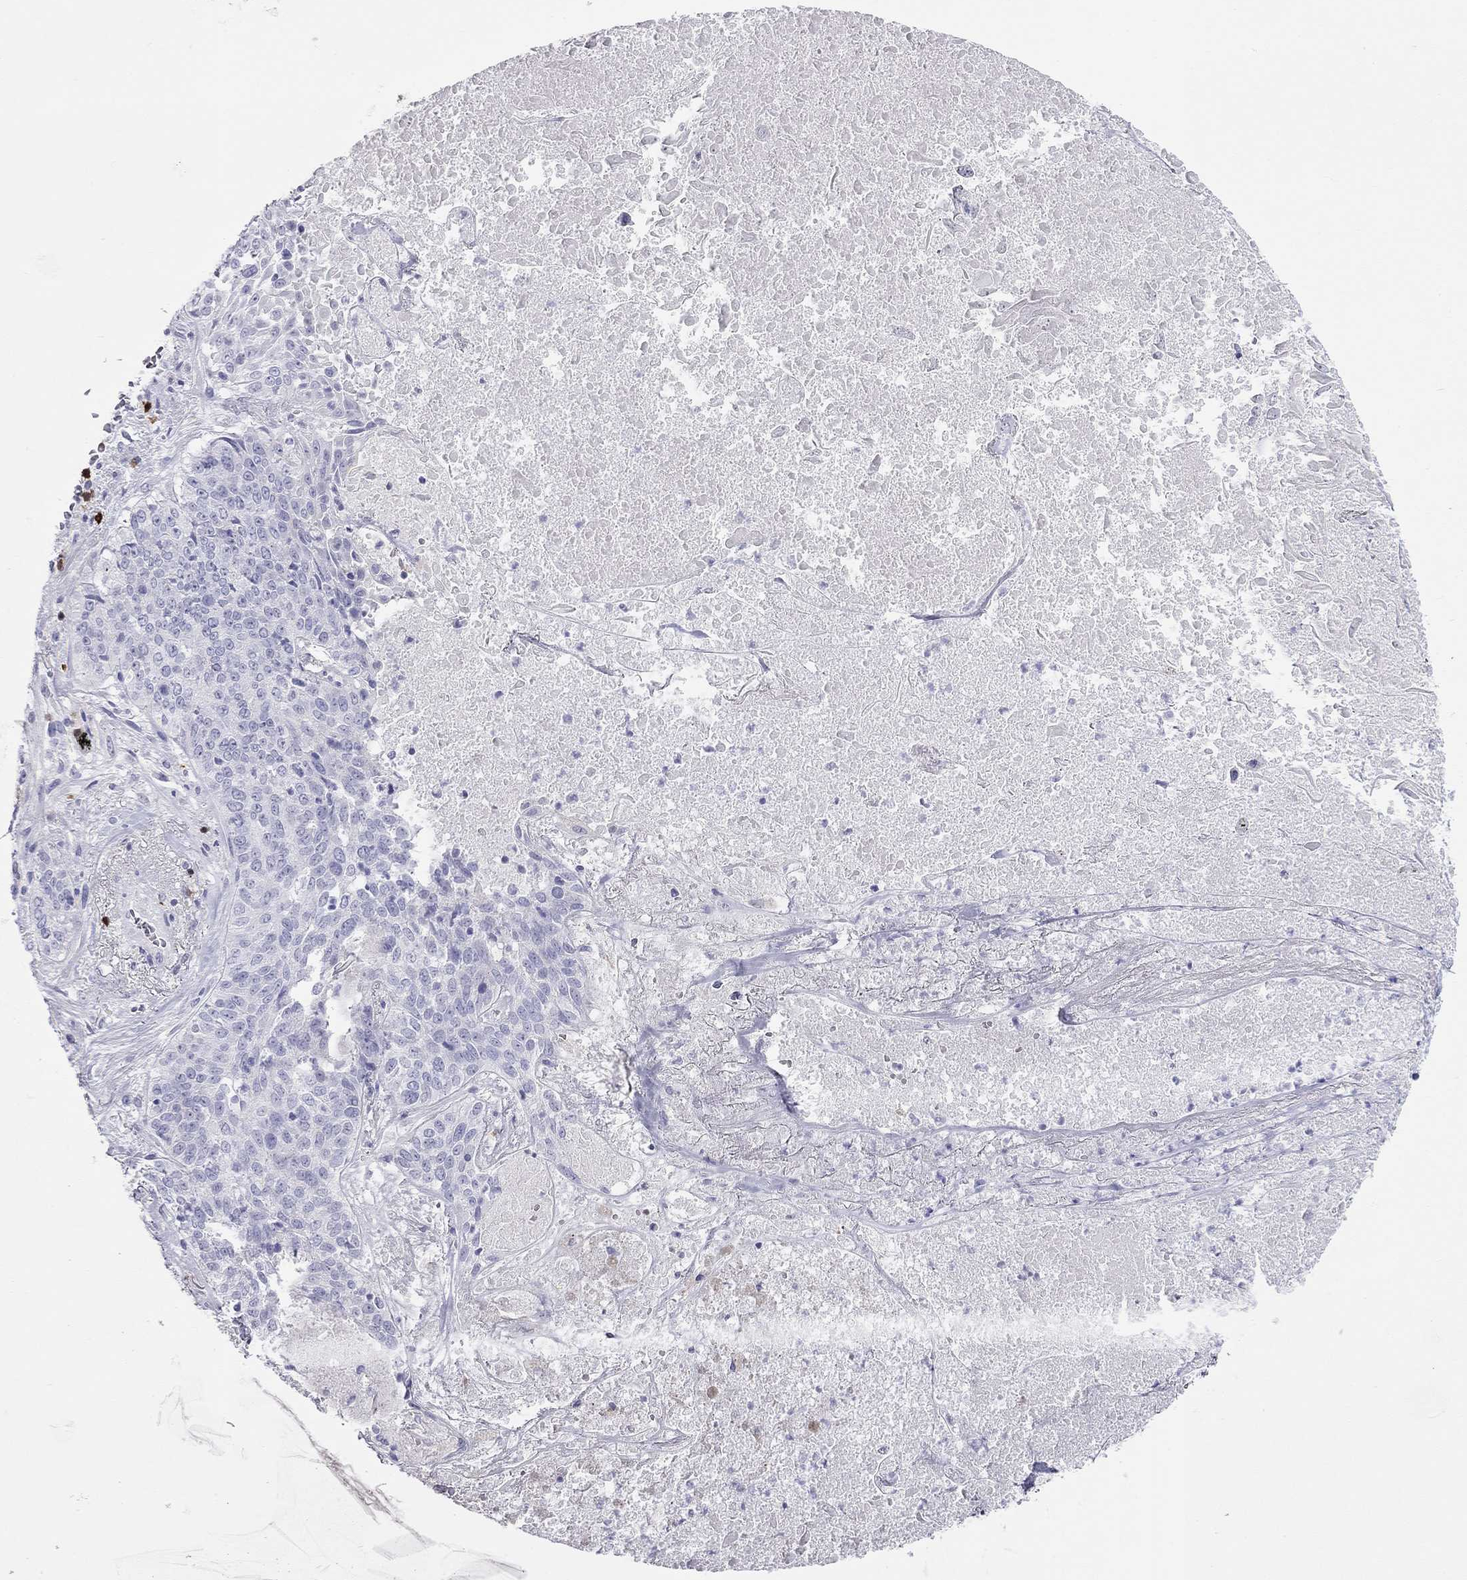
{"staining": {"intensity": "negative", "quantity": "none", "location": "none"}, "tissue": "lung cancer", "cell_type": "Tumor cells", "image_type": "cancer", "snomed": [{"axis": "morphology", "description": "Squamous cell carcinoma, NOS"}, {"axis": "topography", "description": "Lung"}], "caption": "This is a micrograph of immunohistochemistry (IHC) staining of lung squamous cell carcinoma, which shows no staining in tumor cells.", "gene": "SH2D2A", "patient": {"sex": "male", "age": 64}}